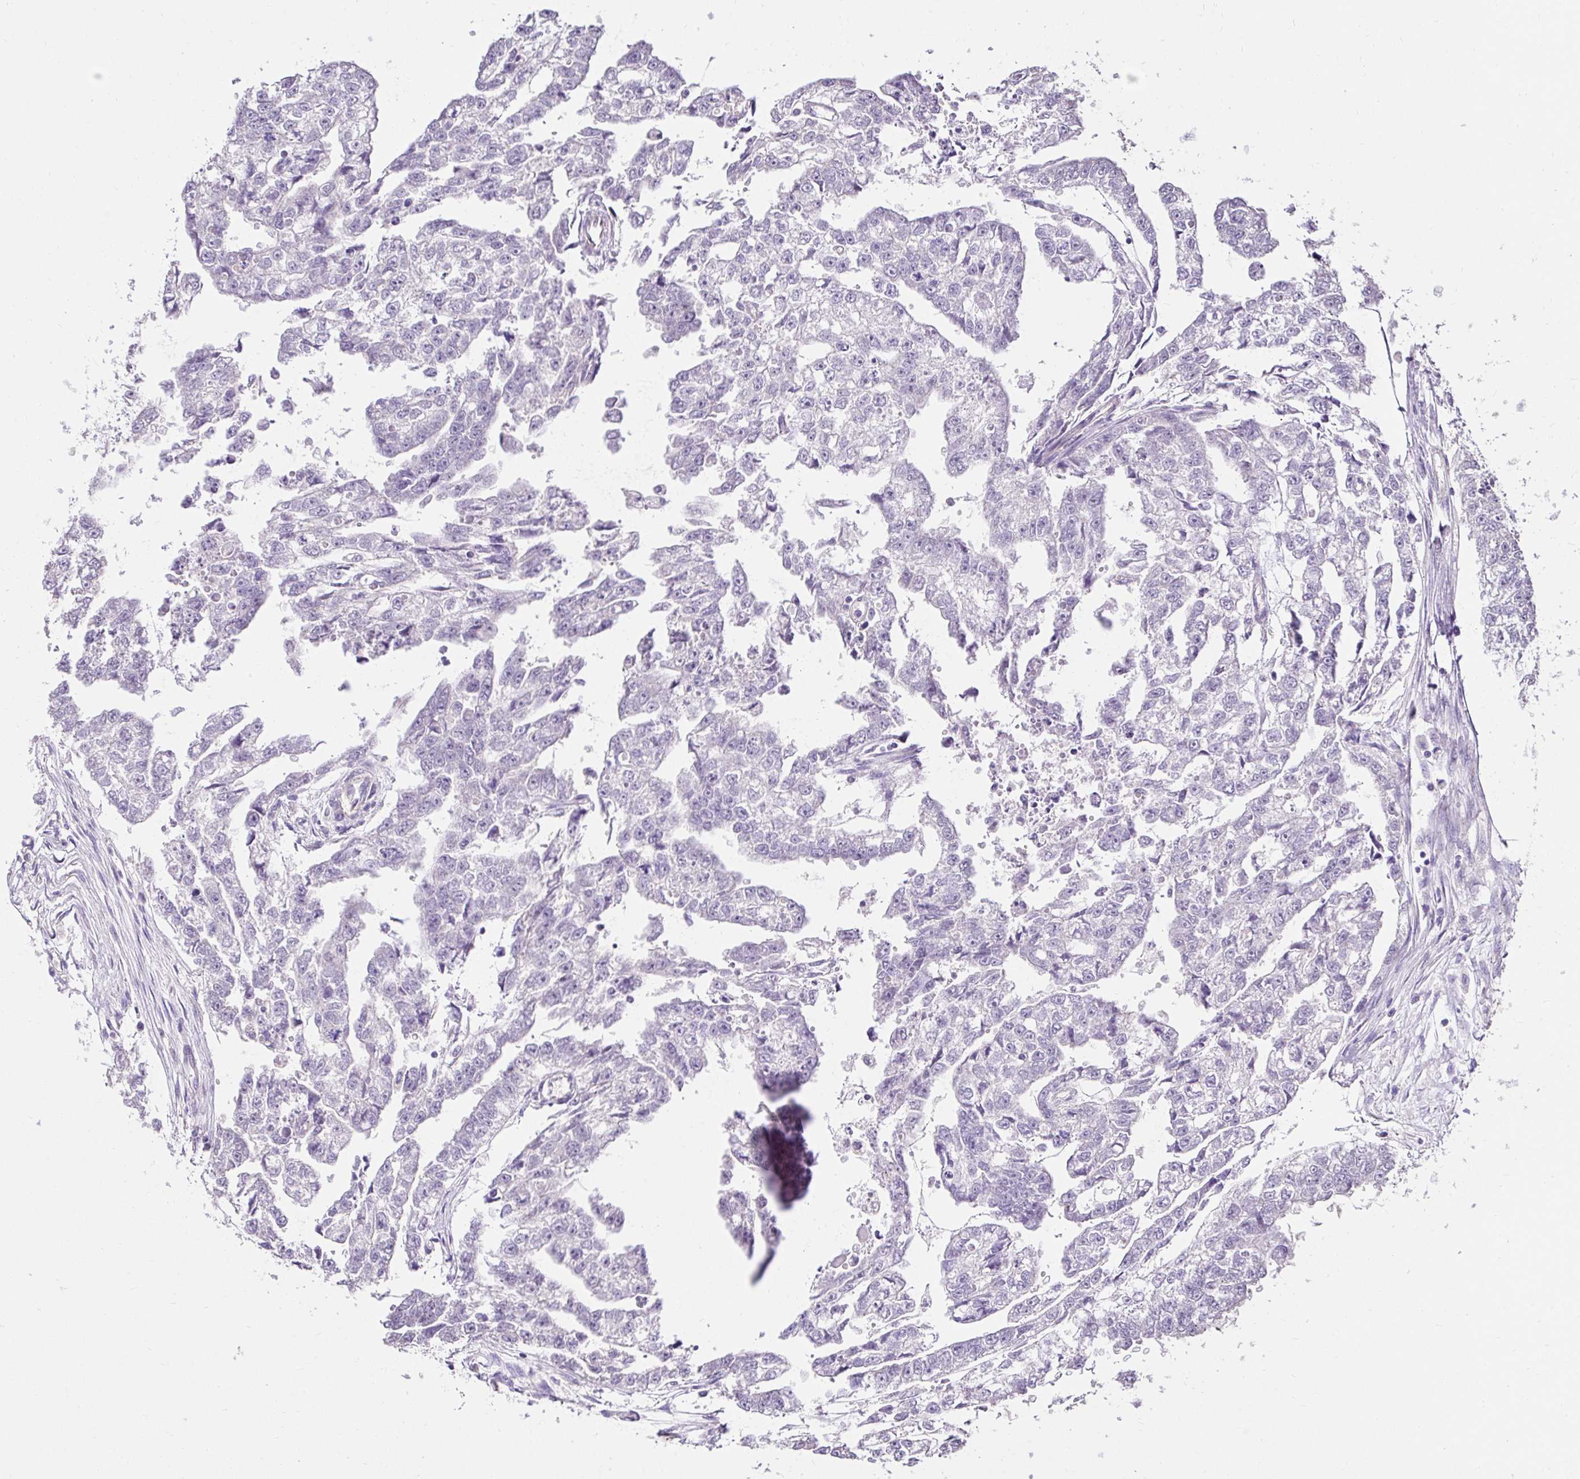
{"staining": {"intensity": "negative", "quantity": "none", "location": "none"}, "tissue": "testis cancer", "cell_type": "Tumor cells", "image_type": "cancer", "snomed": [{"axis": "morphology", "description": "Carcinoma, Embryonal, NOS"}, {"axis": "morphology", "description": "Teratoma, malignant, NOS"}, {"axis": "topography", "description": "Testis"}], "caption": "Human embryonal carcinoma (testis) stained for a protein using immunohistochemistry demonstrates no expression in tumor cells.", "gene": "KIAA1210", "patient": {"sex": "male", "age": 44}}